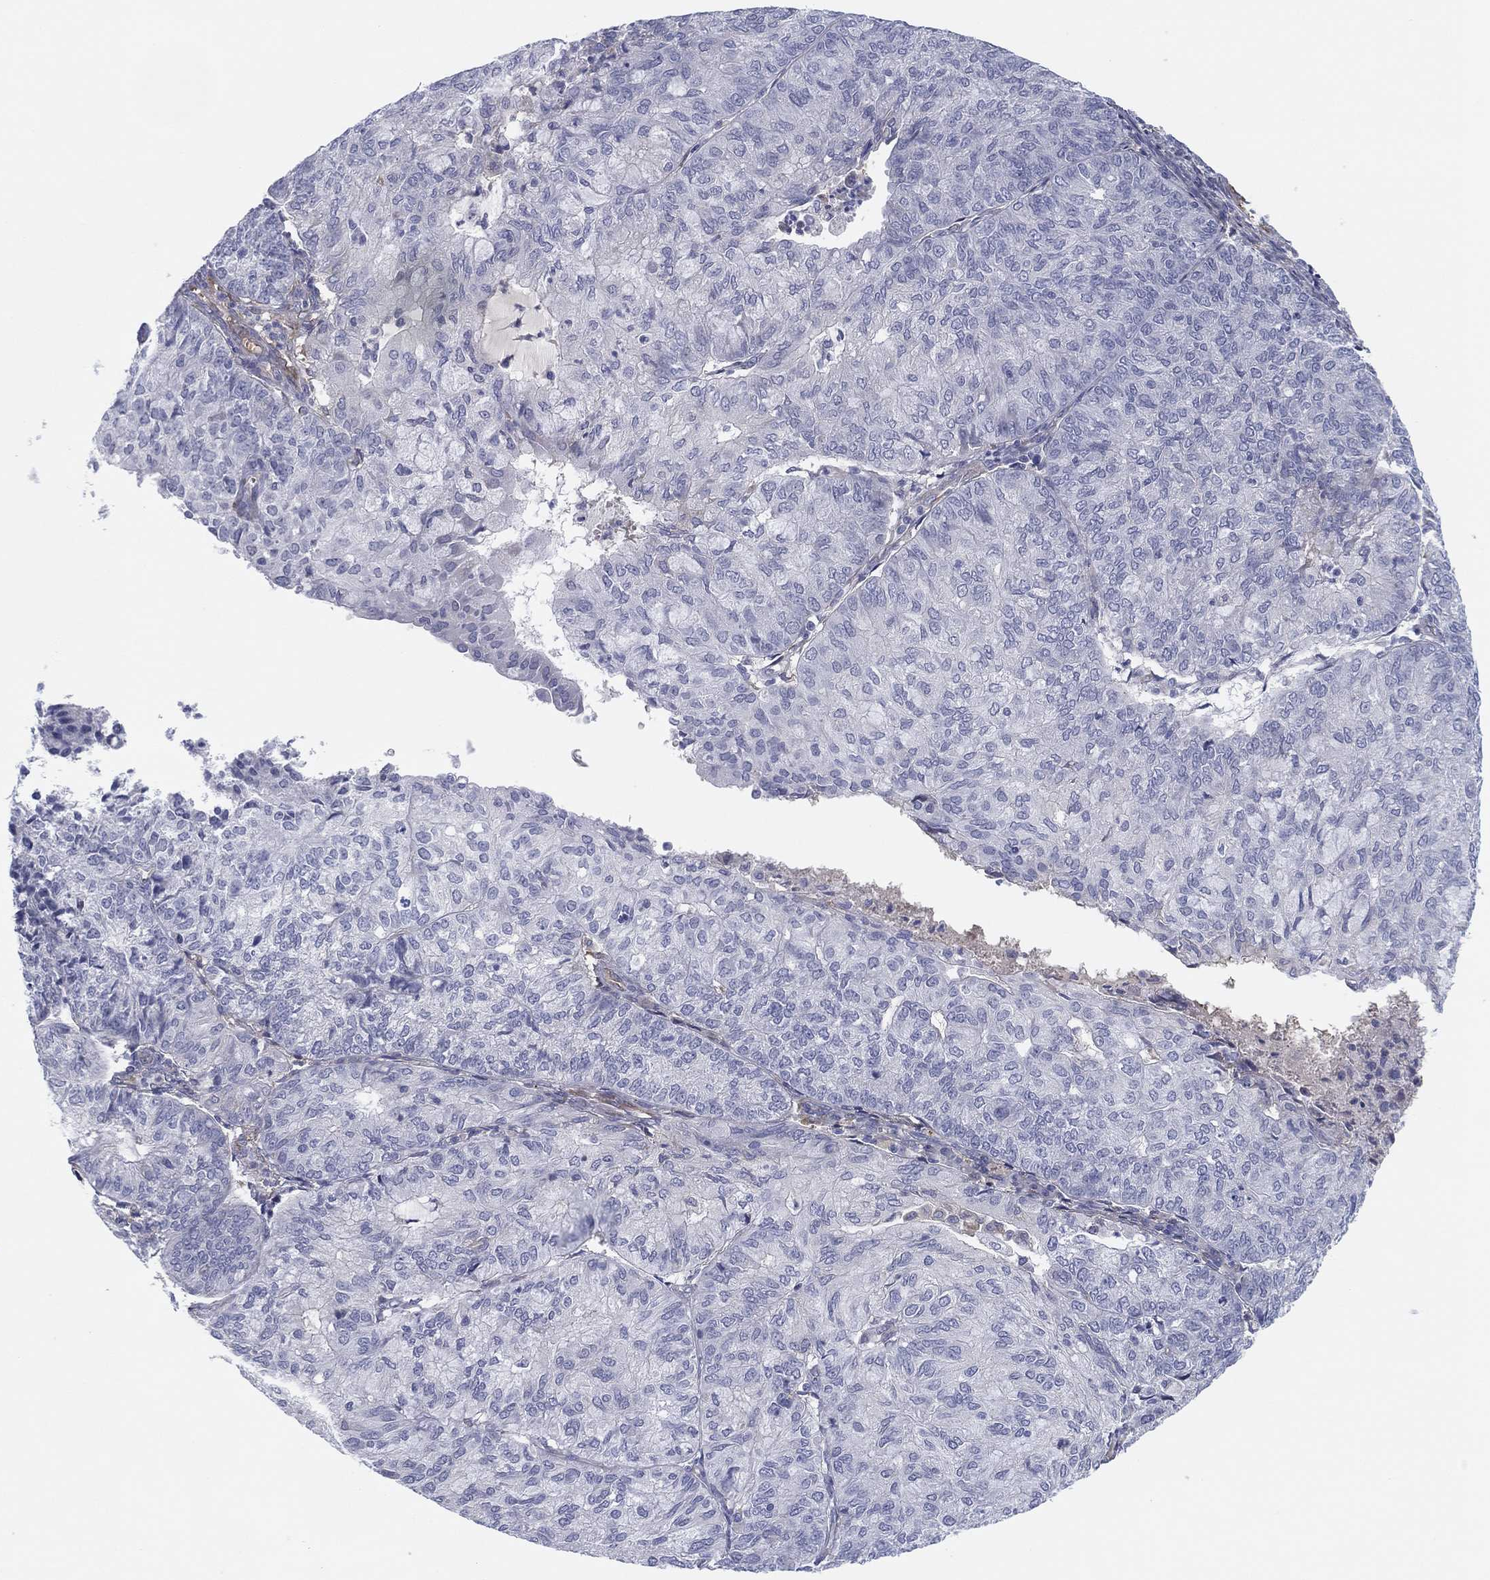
{"staining": {"intensity": "negative", "quantity": "none", "location": "none"}, "tissue": "endometrial cancer", "cell_type": "Tumor cells", "image_type": "cancer", "snomed": [{"axis": "morphology", "description": "Adenocarcinoma, NOS"}, {"axis": "topography", "description": "Endometrium"}], "caption": "Endometrial cancer (adenocarcinoma) was stained to show a protein in brown. There is no significant staining in tumor cells. (DAB (3,3'-diaminobenzidine) immunohistochemistry with hematoxylin counter stain).", "gene": "MLF1", "patient": {"sex": "female", "age": 82}}